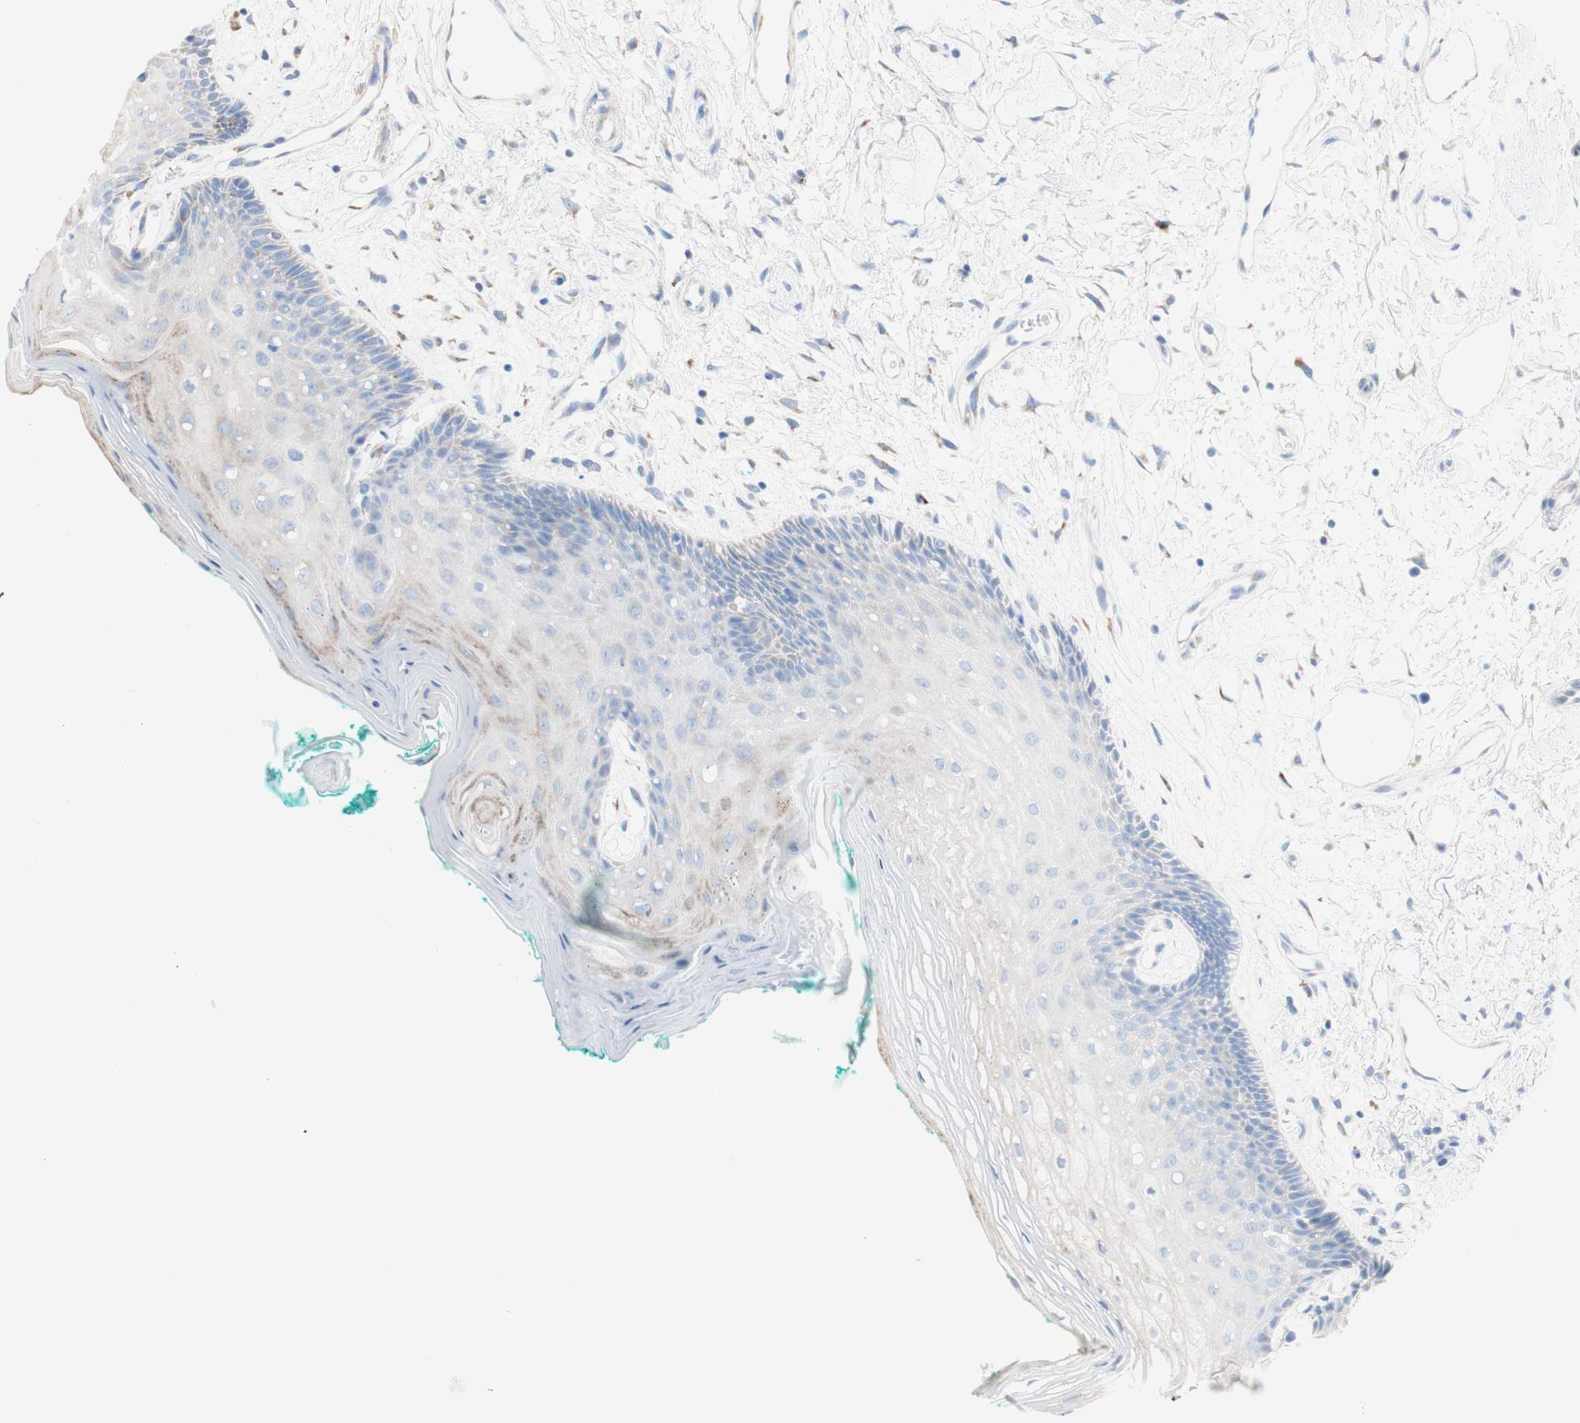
{"staining": {"intensity": "weak", "quantity": "<25%", "location": "cytoplasmic/membranous"}, "tissue": "oral mucosa", "cell_type": "Squamous epithelial cells", "image_type": "normal", "snomed": [{"axis": "morphology", "description": "Normal tissue, NOS"}, {"axis": "topography", "description": "Skeletal muscle"}, {"axis": "topography", "description": "Oral tissue"}, {"axis": "topography", "description": "Peripheral nerve tissue"}], "caption": "This is a image of immunohistochemistry (IHC) staining of normal oral mucosa, which shows no staining in squamous epithelial cells.", "gene": "AGPAT5", "patient": {"sex": "female", "age": 84}}